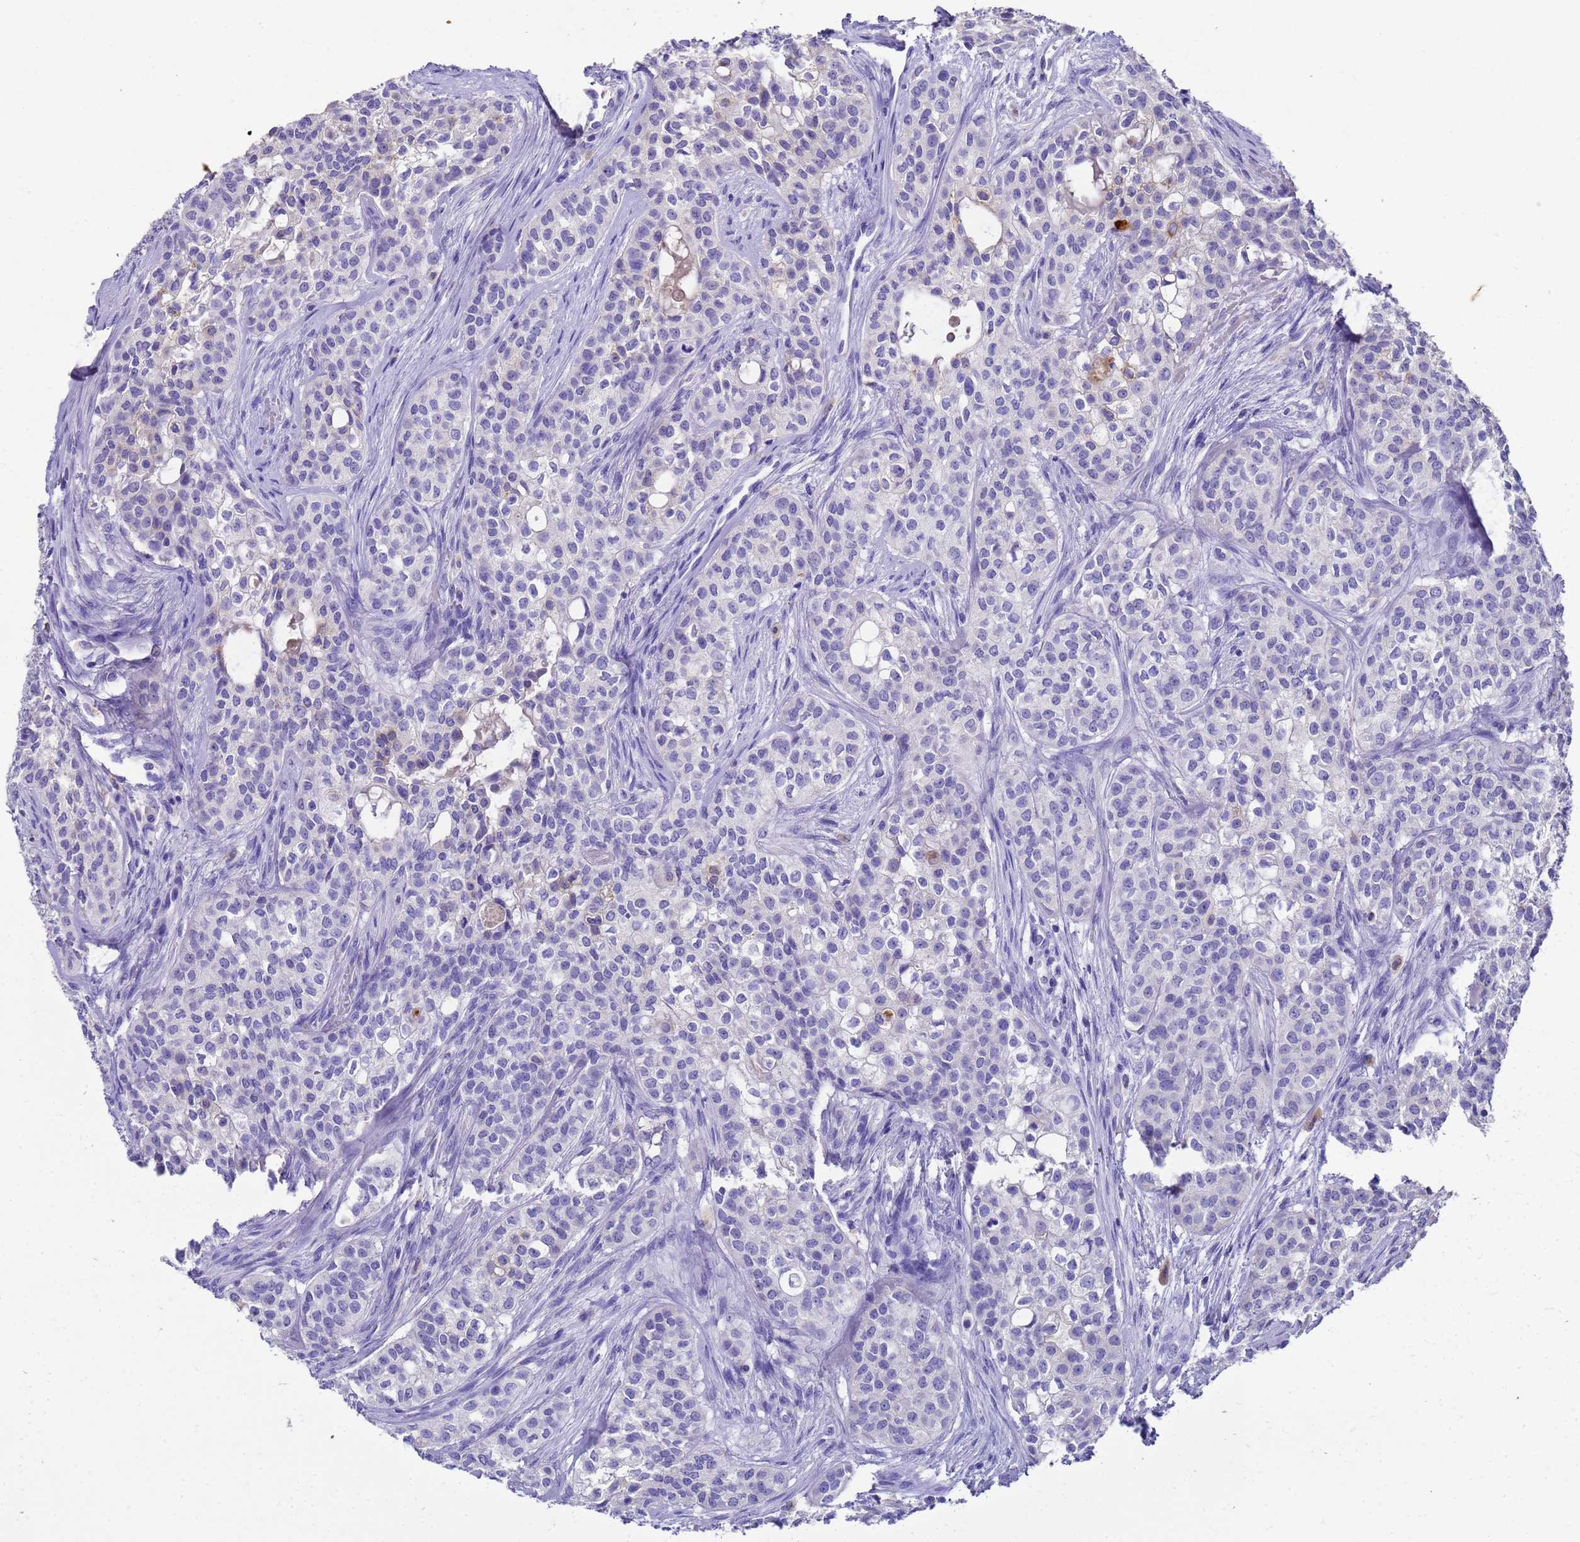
{"staining": {"intensity": "negative", "quantity": "none", "location": "none"}, "tissue": "head and neck cancer", "cell_type": "Tumor cells", "image_type": "cancer", "snomed": [{"axis": "morphology", "description": "Adenocarcinoma, NOS"}, {"axis": "topography", "description": "Head-Neck"}], "caption": "This is an immunohistochemistry photomicrograph of human head and neck adenocarcinoma. There is no positivity in tumor cells.", "gene": "MS4A13", "patient": {"sex": "male", "age": 81}}